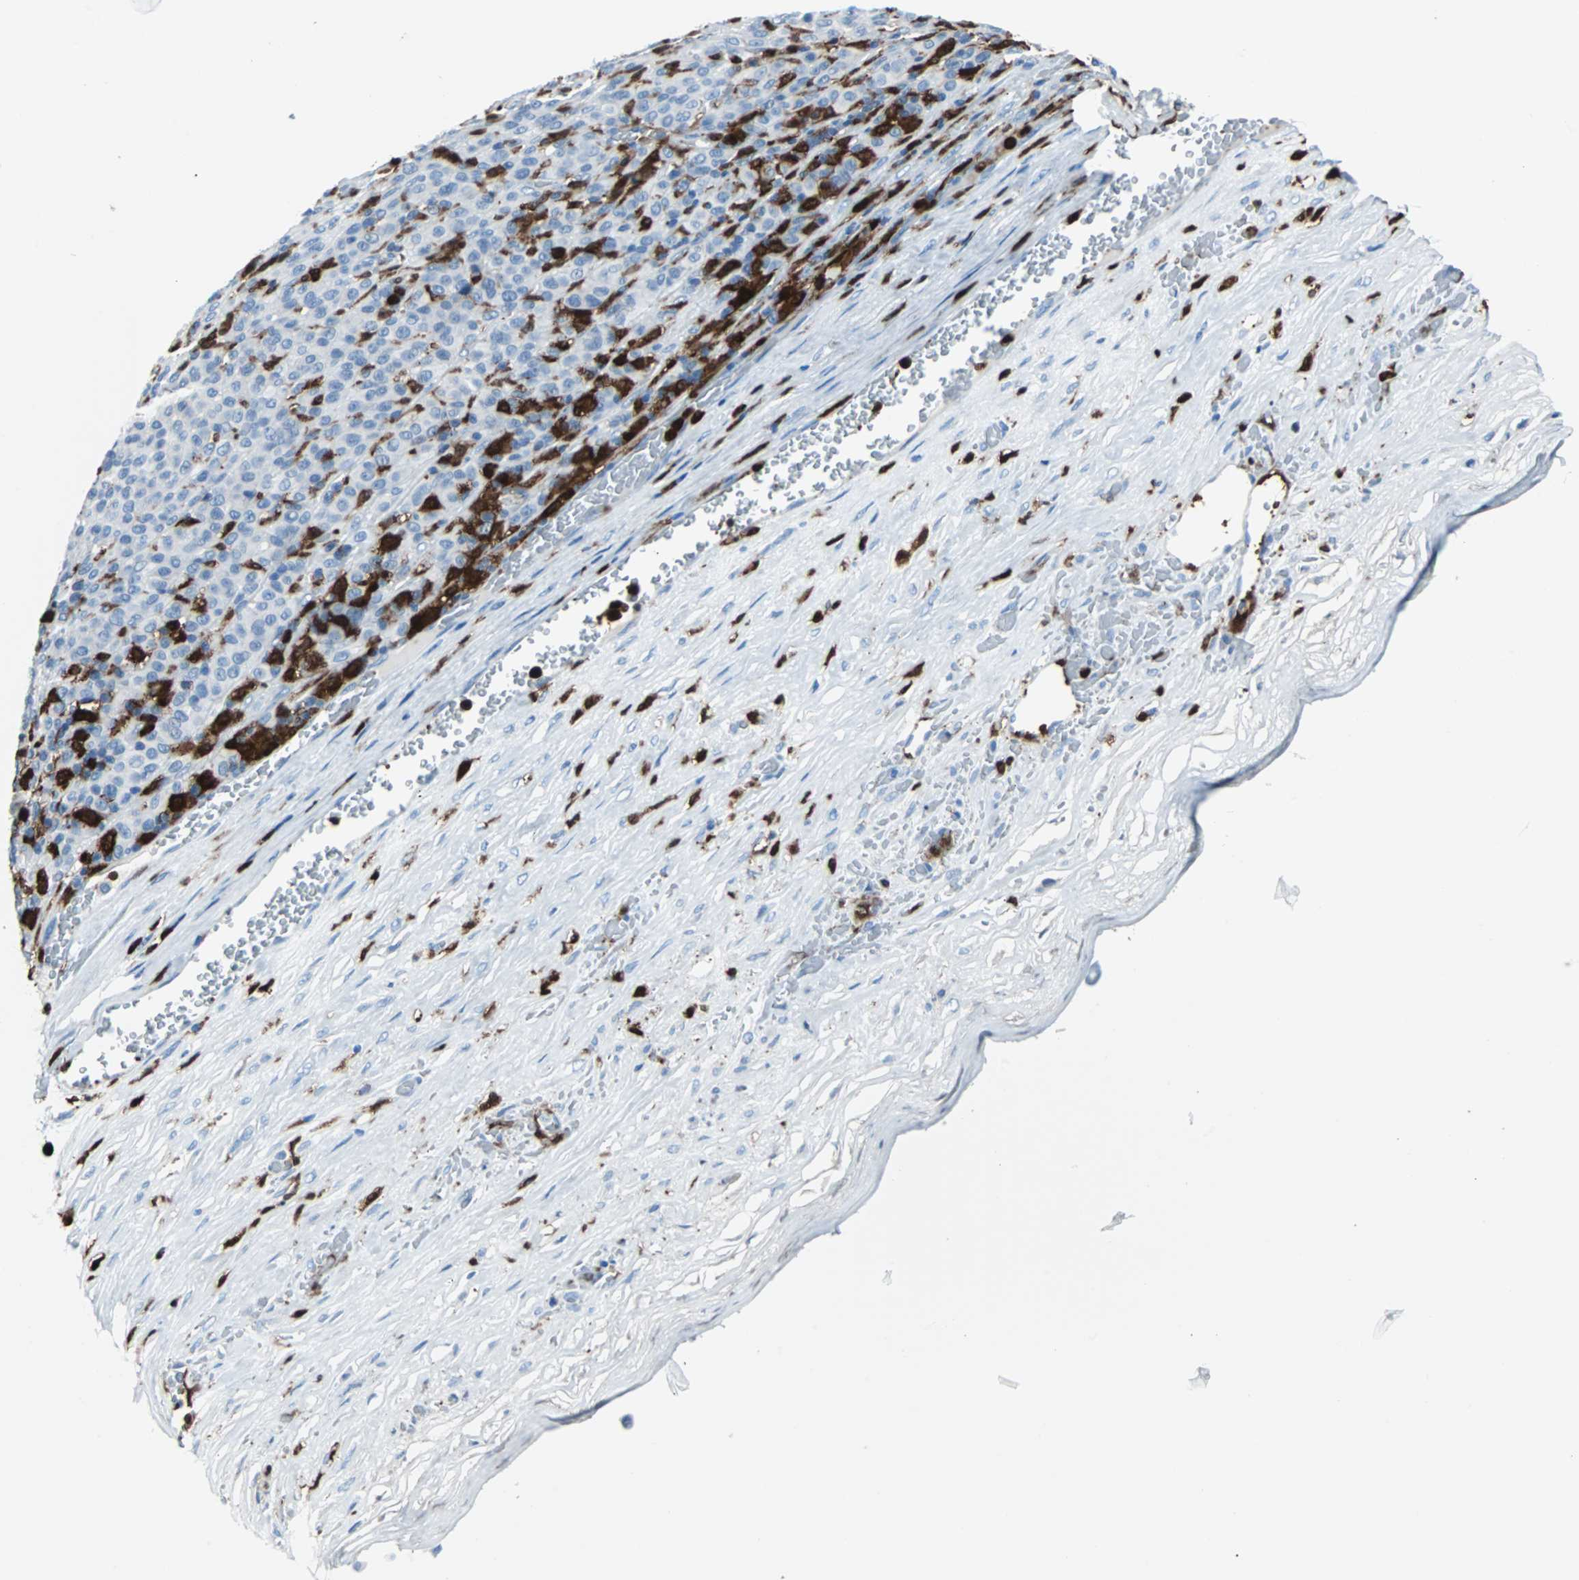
{"staining": {"intensity": "negative", "quantity": "none", "location": "none"}, "tissue": "melanoma", "cell_type": "Tumor cells", "image_type": "cancer", "snomed": [{"axis": "morphology", "description": "Malignant melanoma, Metastatic site"}, {"axis": "topography", "description": "Pancreas"}], "caption": "High magnification brightfield microscopy of malignant melanoma (metastatic site) stained with DAB (3,3'-diaminobenzidine) (brown) and counterstained with hematoxylin (blue): tumor cells show no significant positivity.", "gene": "SYK", "patient": {"sex": "female", "age": 30}}